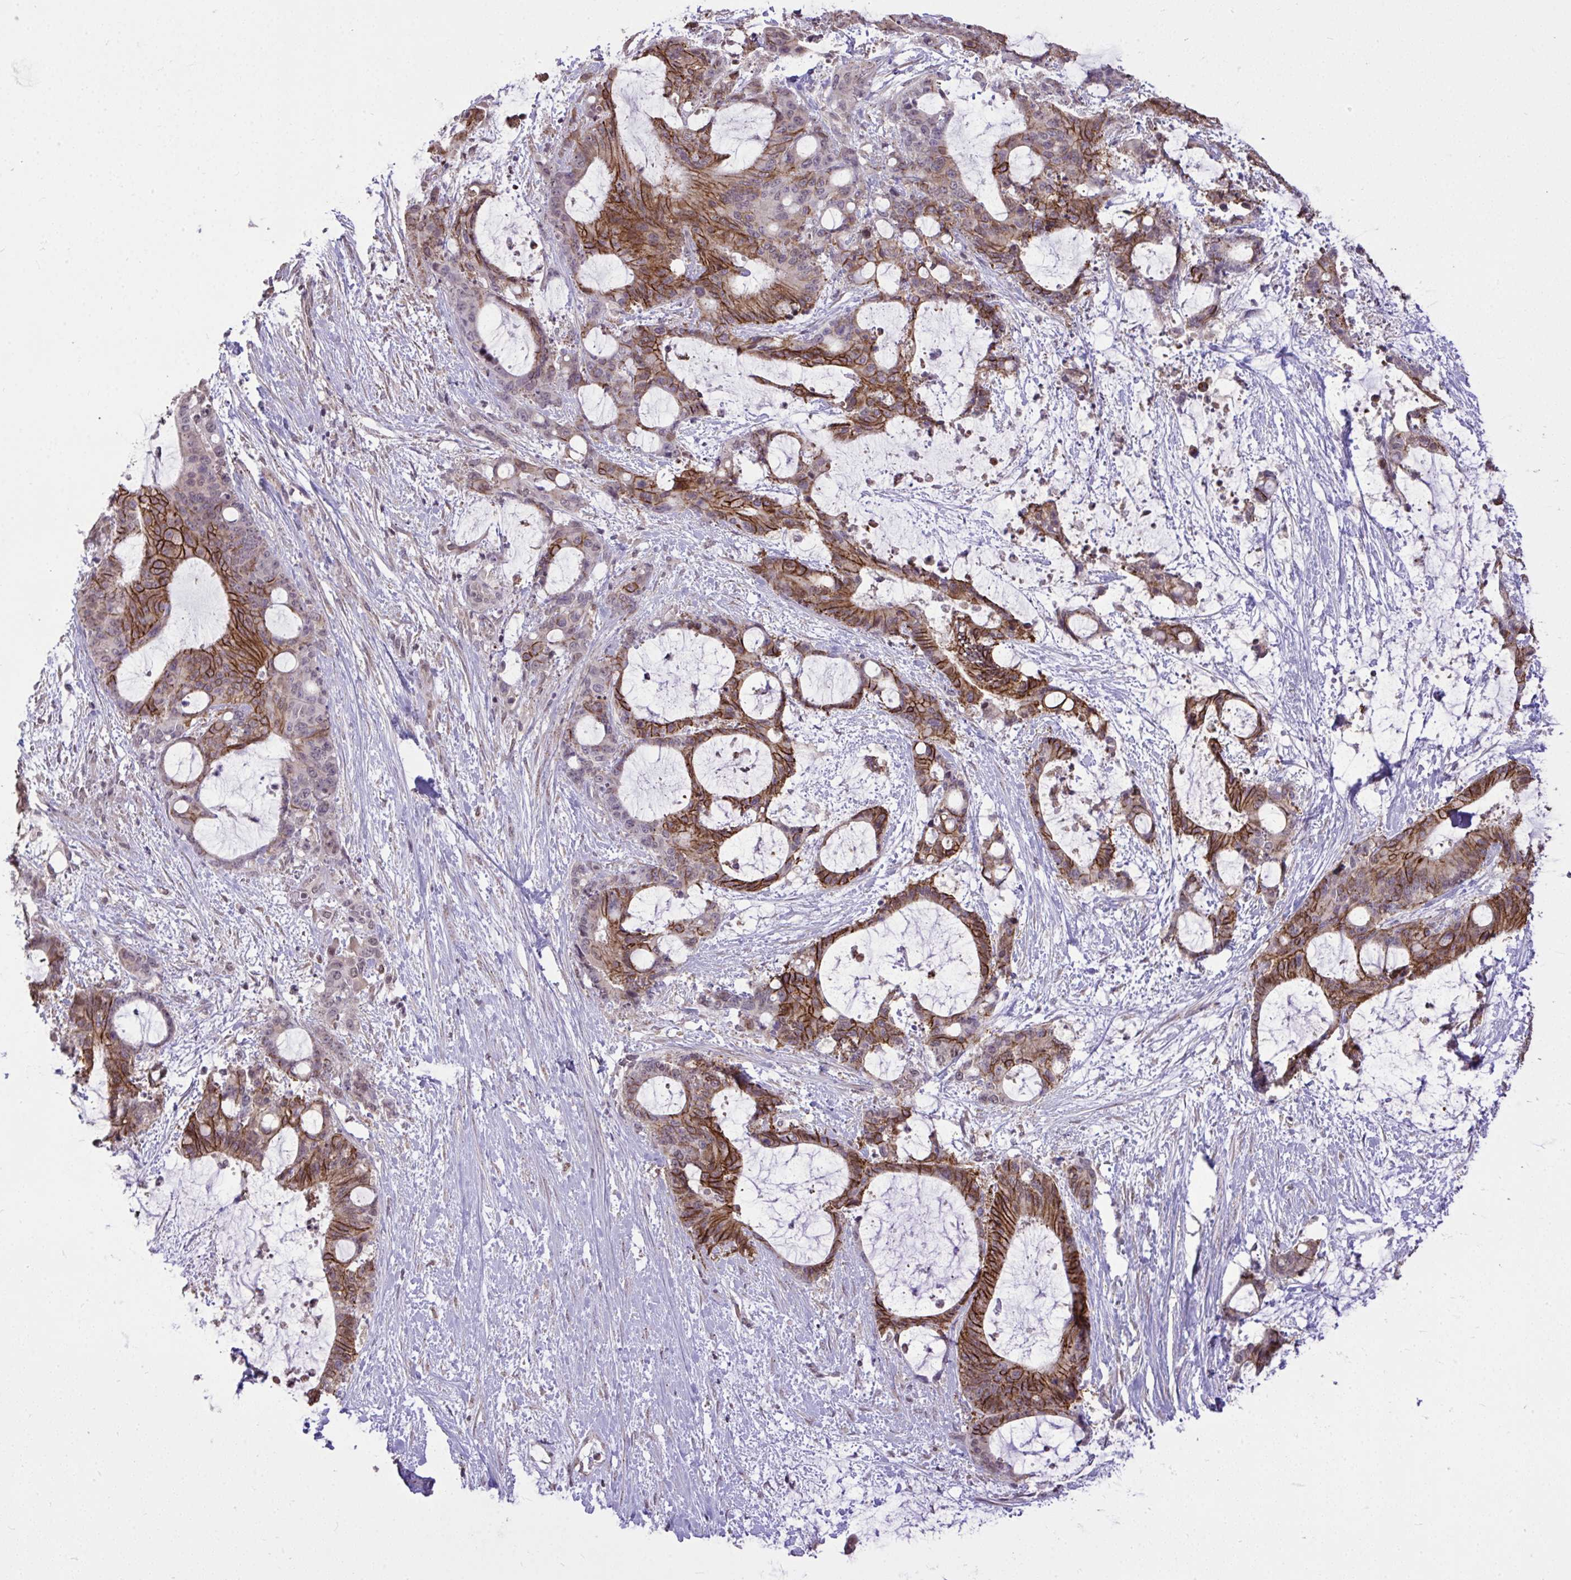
{"staining": {"intensity": "strong", "quantity": "25%-75%", "location": "cytoplasmic/membranous"}, "tissue": "liver cancer", "cell_type": "Tumor cells", "image_type": "cancer", "snomed": [{"axis": "morphology", "description": "Normal tissue, NOS"}, {"axis": "morphology", "description": "Cholangiocarcinoma"}, {"axis": "topography", "description": "Liver"}, {"axis": "topography", "description": "Peripheral nerve tissue"}], "caption": "This photomicrograph reveals immunohistochemistry staining of liver cancer, with high strong cytoplasmic/membranous staining in approximately 25%-75% of tumor cells.", "gene": "CYP20A1", "patient": {"sex": "female", "age": 73}}